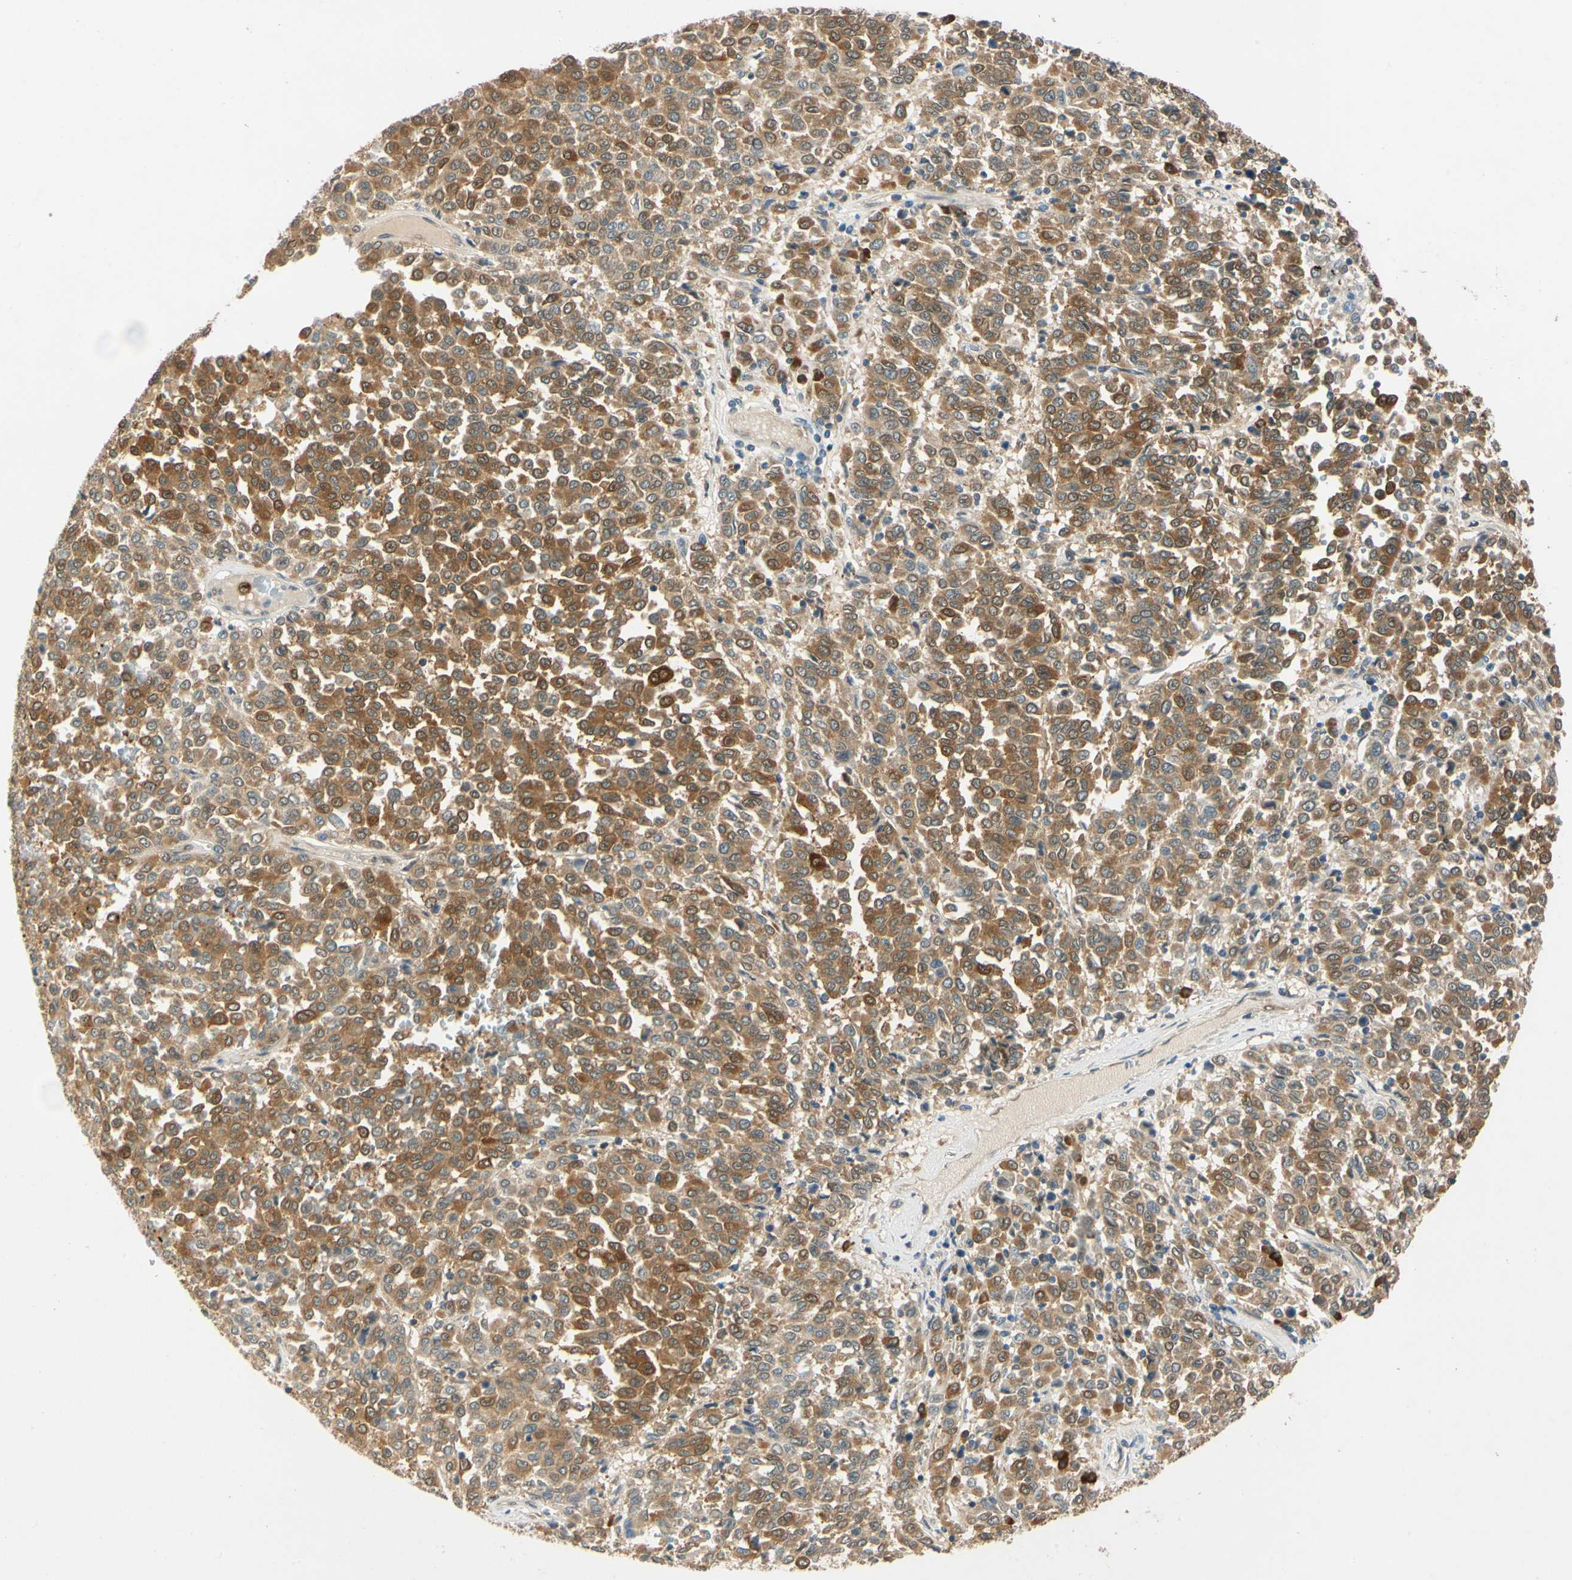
{"staining": {"intensity": "moderate", "quantity": ">75%", "location": "cytoplasmic/membranous"}, "tissue": "melanoma", "cell_type": "Tumor cells", "image_type": "cancer", "snomed": [{"axis": "morphology", "description": "Malignant melanoma, Metastatic site"}, {"axis": "topography", "description": "Pancreas"}], "caption": "Human malignant melanoma (metastatic site) stained with a protein marker demonstrates moderate staining in tumor cells.", "gene": "WIPI1", "patient": {"sex": "female", "age": 30}}